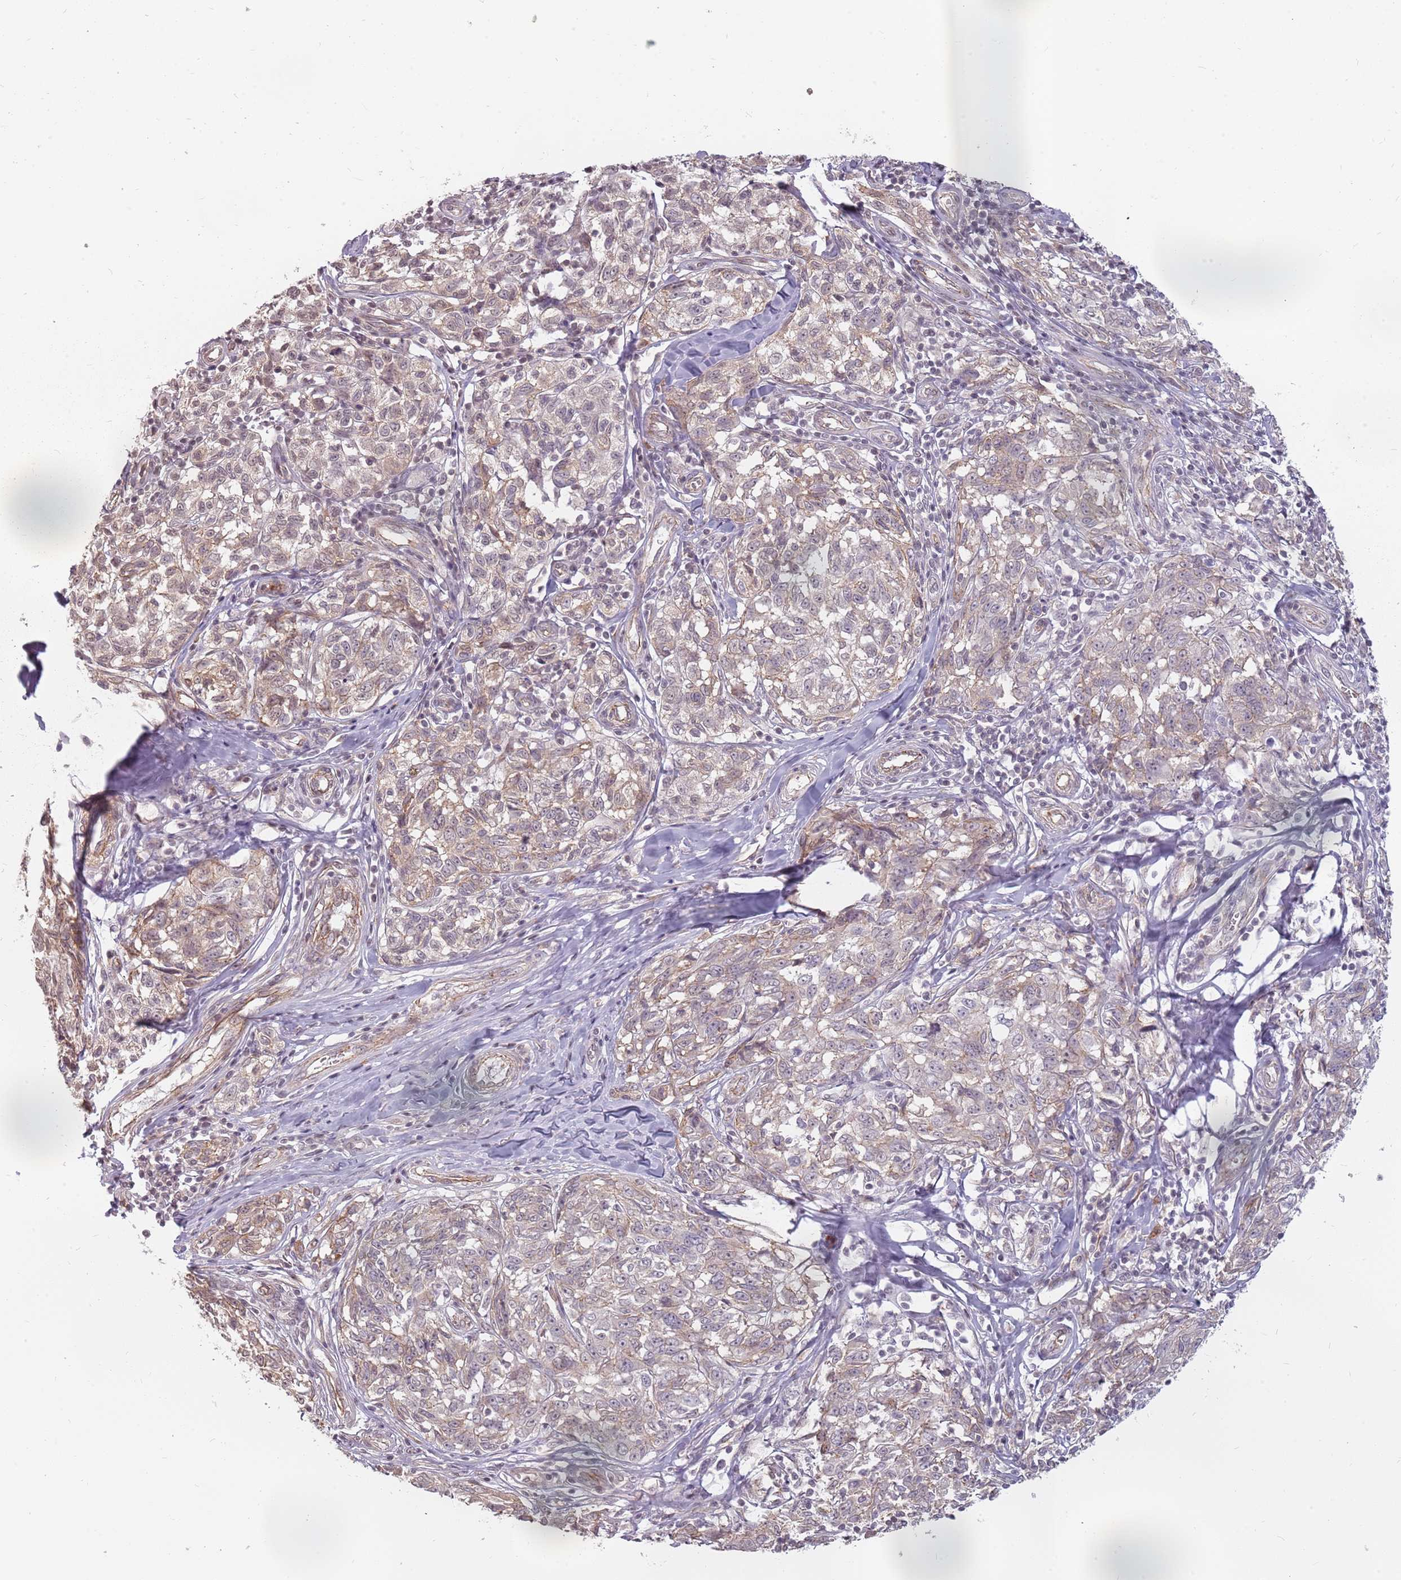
{"staining": {"intensity": "weak", "quantity": ">75%", "location": "cytoplasmic/membranous"}, "tissue": "melanoma", "cell_type": "Tumor cells", "image_type": "cancer", "snomed": [{"axis": "morphology", "description": "Normal tissue, NOS"}, {"axis": "morphology", "description": "Malignant melanoma, NOS"}, {"axis": "topography", "description": "Skin"}], "caption": "Protein expression analysis of melanoma reveals weak cytoplasmic/membranous positivity in about >75% of tumor cells. Using DAB (3,3'-diaminobenzidine) (brown) and hematoxylin (blue) stains, captured at high magnification using brightfield microscopy.", "gene": "PPP1R14C", "patient": {"sex": "female", "age": 64}}